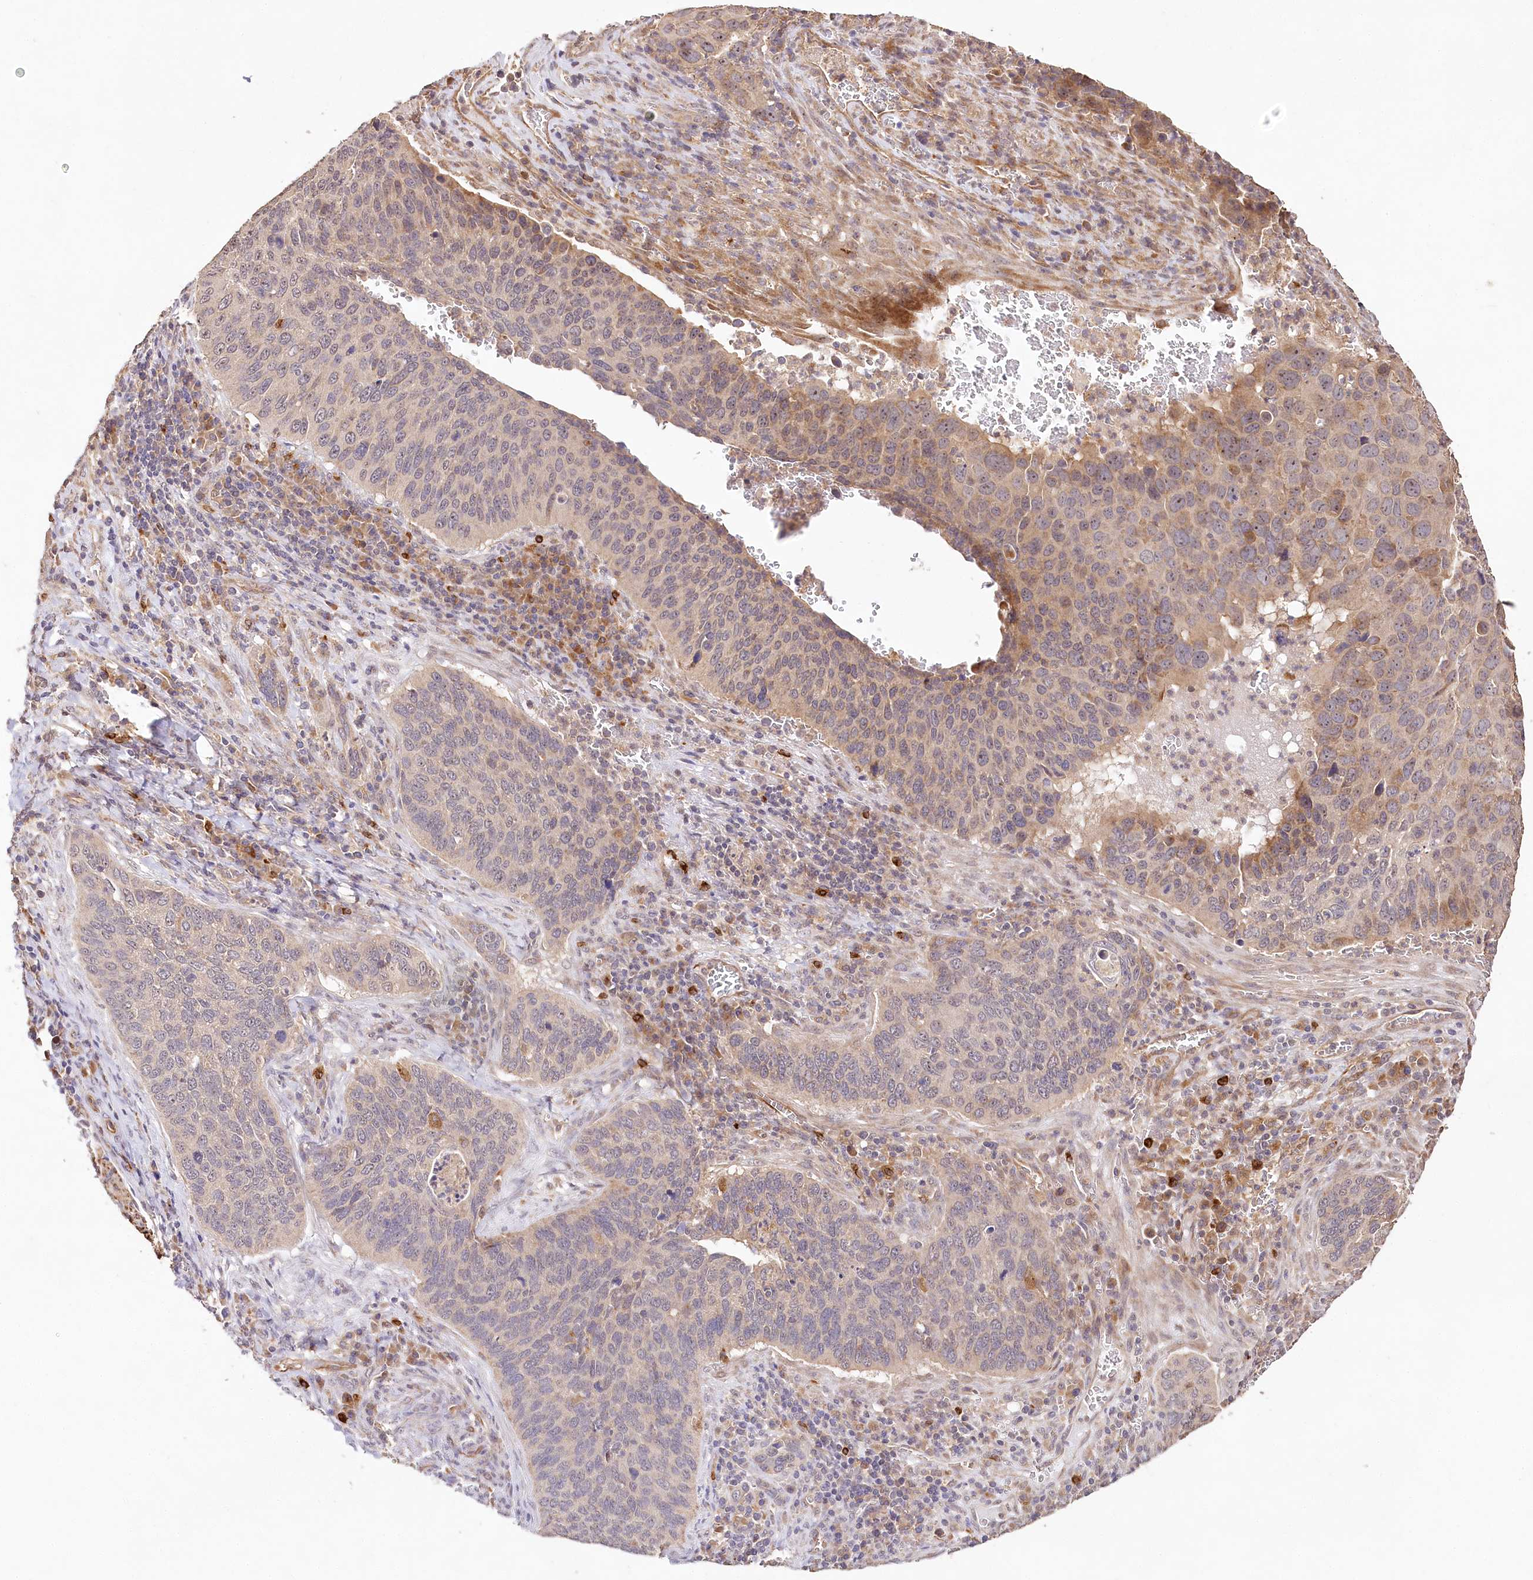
{"staining": {"intensity": "moderate", "quantity": "<25%", "location": "cytoplasmic/membranous"}, "tissue": "cervical cancer", "cell_type": "Tumor cells", "image_type": "cancer", "snomed": [{"axis": "morphology", "description": "Squamous cell carcinoma, NOS"}, {"axis": "topography", "description": "Cervix"}], "caption": "This micrograph reveals IHC staining of human squamous cell carcinoma (cervical), with low moderate cytoplasmic/membranous positivity in about <25% of tumor cells.", "gene": "DMXL1", "patient": {"sex": "female", "age": 53}}